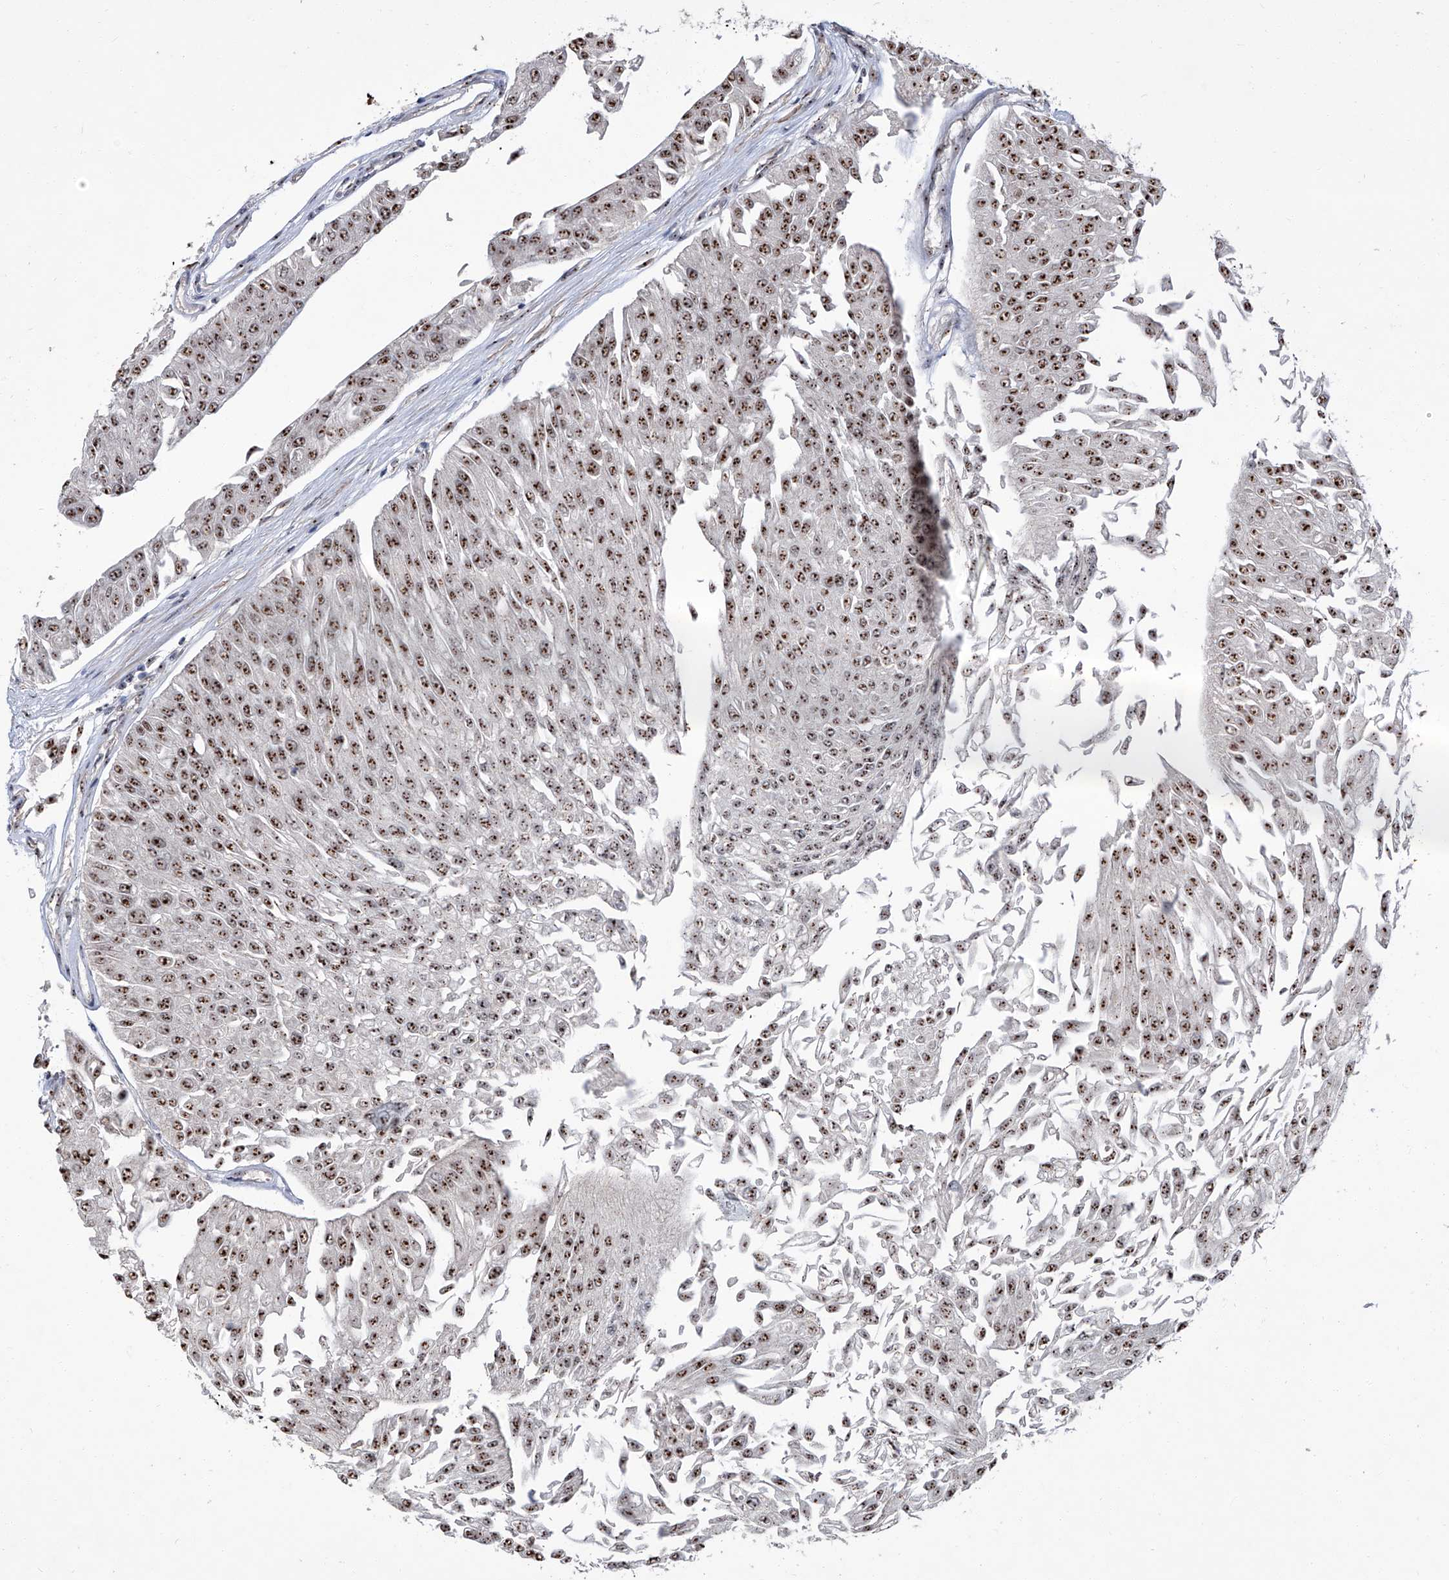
{"staining": {"intensity": "moderate", "quantity": ">75%", "location": "nuclear"}, "tissue": "urothelial cancer", "cell_type": "Tumor cells", "image_type": "cancer", "snomed": [{"axis": "morphology", "description": "Urothelial carcinoma, Low grade"}, {"axis": "topography", "description": "Urinary bladder"}], "caption": "Urothelial carcinoma (low-grade) stained with a brown dye demonstrates moderate nuclear positive positivity in about >75% of tumor cells.", "gene": "CMTR1", "patient": {"sex": "male", "age": 67}}